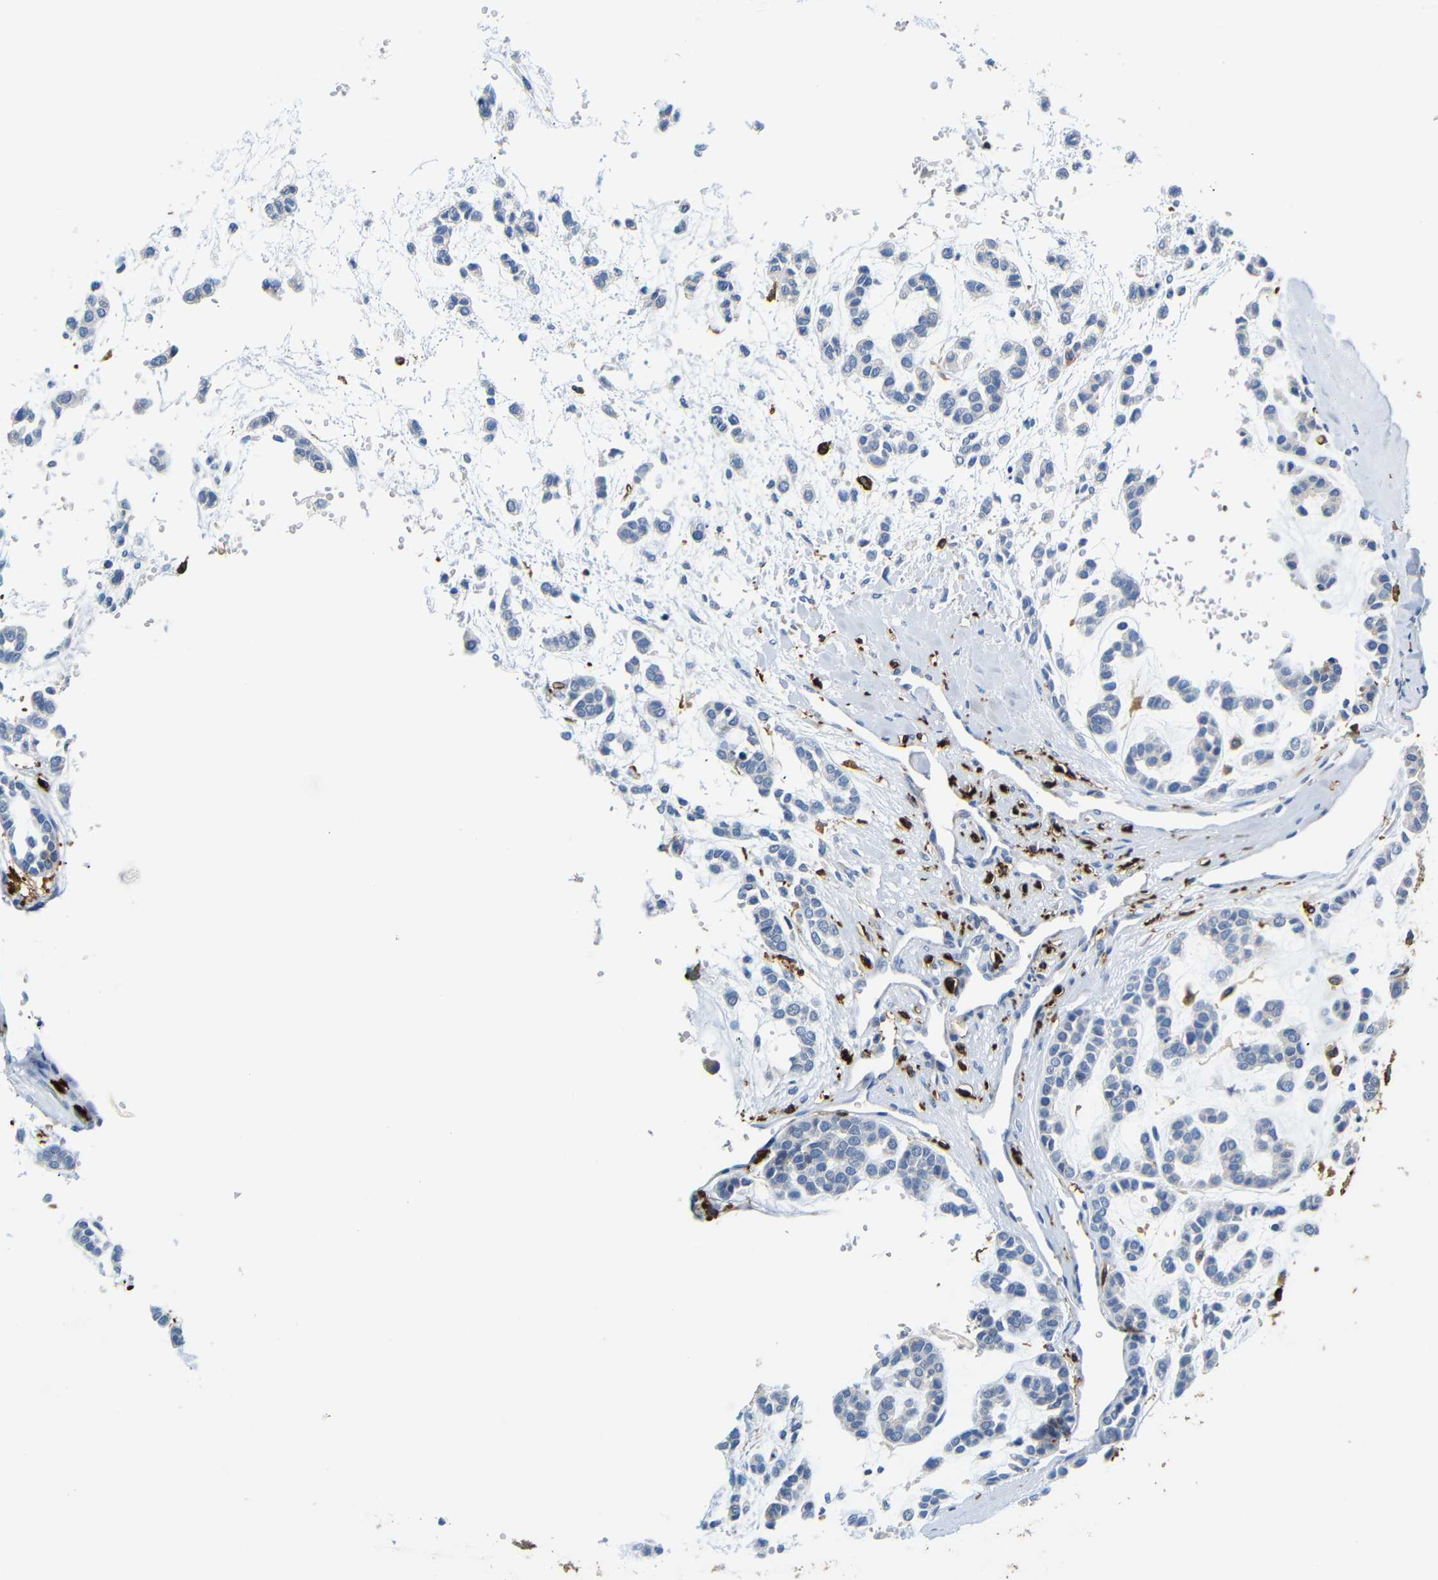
{"staining": {"intensity": "negative", "quantity": "none", "location": "none"}, "tissue": "head and neck cancer", "cell_type": "Tumor cells", "image_type": "cancer", "snomed": [{"axis": "morphology", "description": "Adenocarcinoma, NOS"}, {"axis": "morphology", "description": "Adenoma, NOS"}, {"axis": "topography", "description": "Head-Neck"}], "caption": "High magnification brightfield microscopy of head and neck cancer stained with DAB (brown) and counterstained with hematoxylin (blue): tumor cells show no significant expression. Brightfield microscopy of IHC stained with DAB (3,3'-diaminobenzidine) (brown) and hematoxylin (blue), captured at high magnification.", "gene": "HLA-DQB1", "patient": {"sex": "female", "age": 55}}